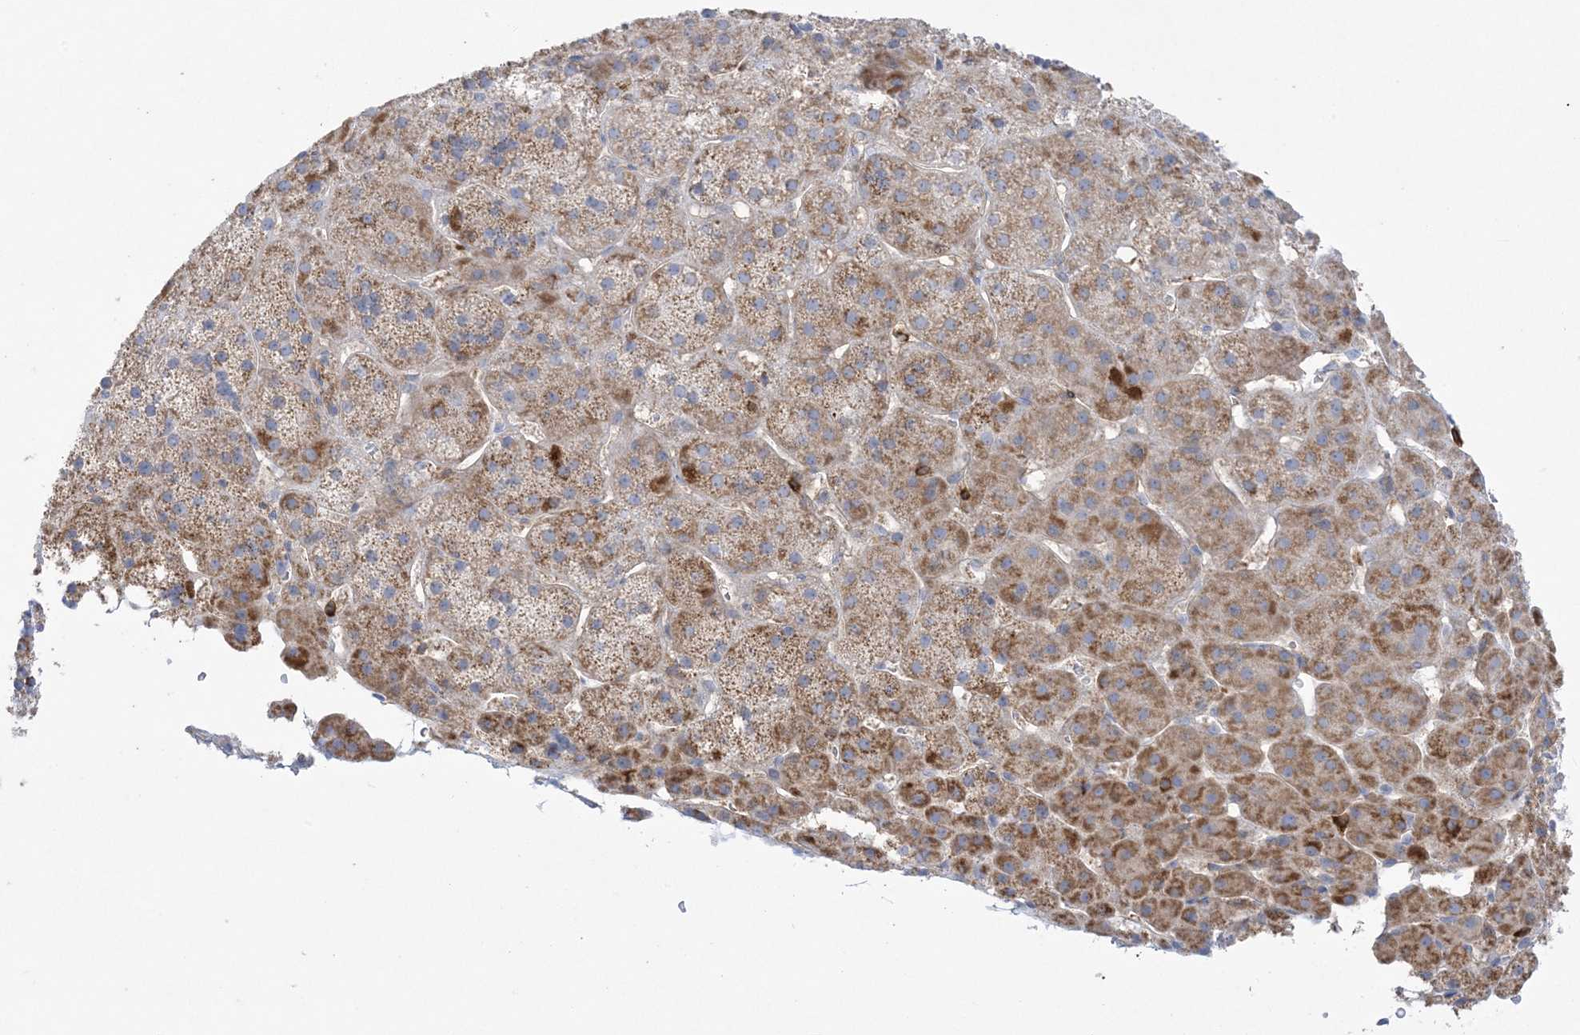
{"staining": {"intensity": "moderate", "quantity": "25%-75%", "location": "cytoplasmic/membranous"}, "tissue": "adrenal gland", "cell_type": "Glandular cells", "image_type": "normal", "snomed": [{"axis": "morphology", "description": "Normal tissue, NOS"}, {"axis": "topography", "description": "Adrenal gland"}], "caption": "A high-resolution micrograph shows IHC staining of unremarkable adrenal gland, which demonstrates moderate cytoplasmic/membranous staining in approximately 25%-75% of glandular cells.", "gene": "ARHGAP30", "patient": {"sex": "female", "age": 57}}